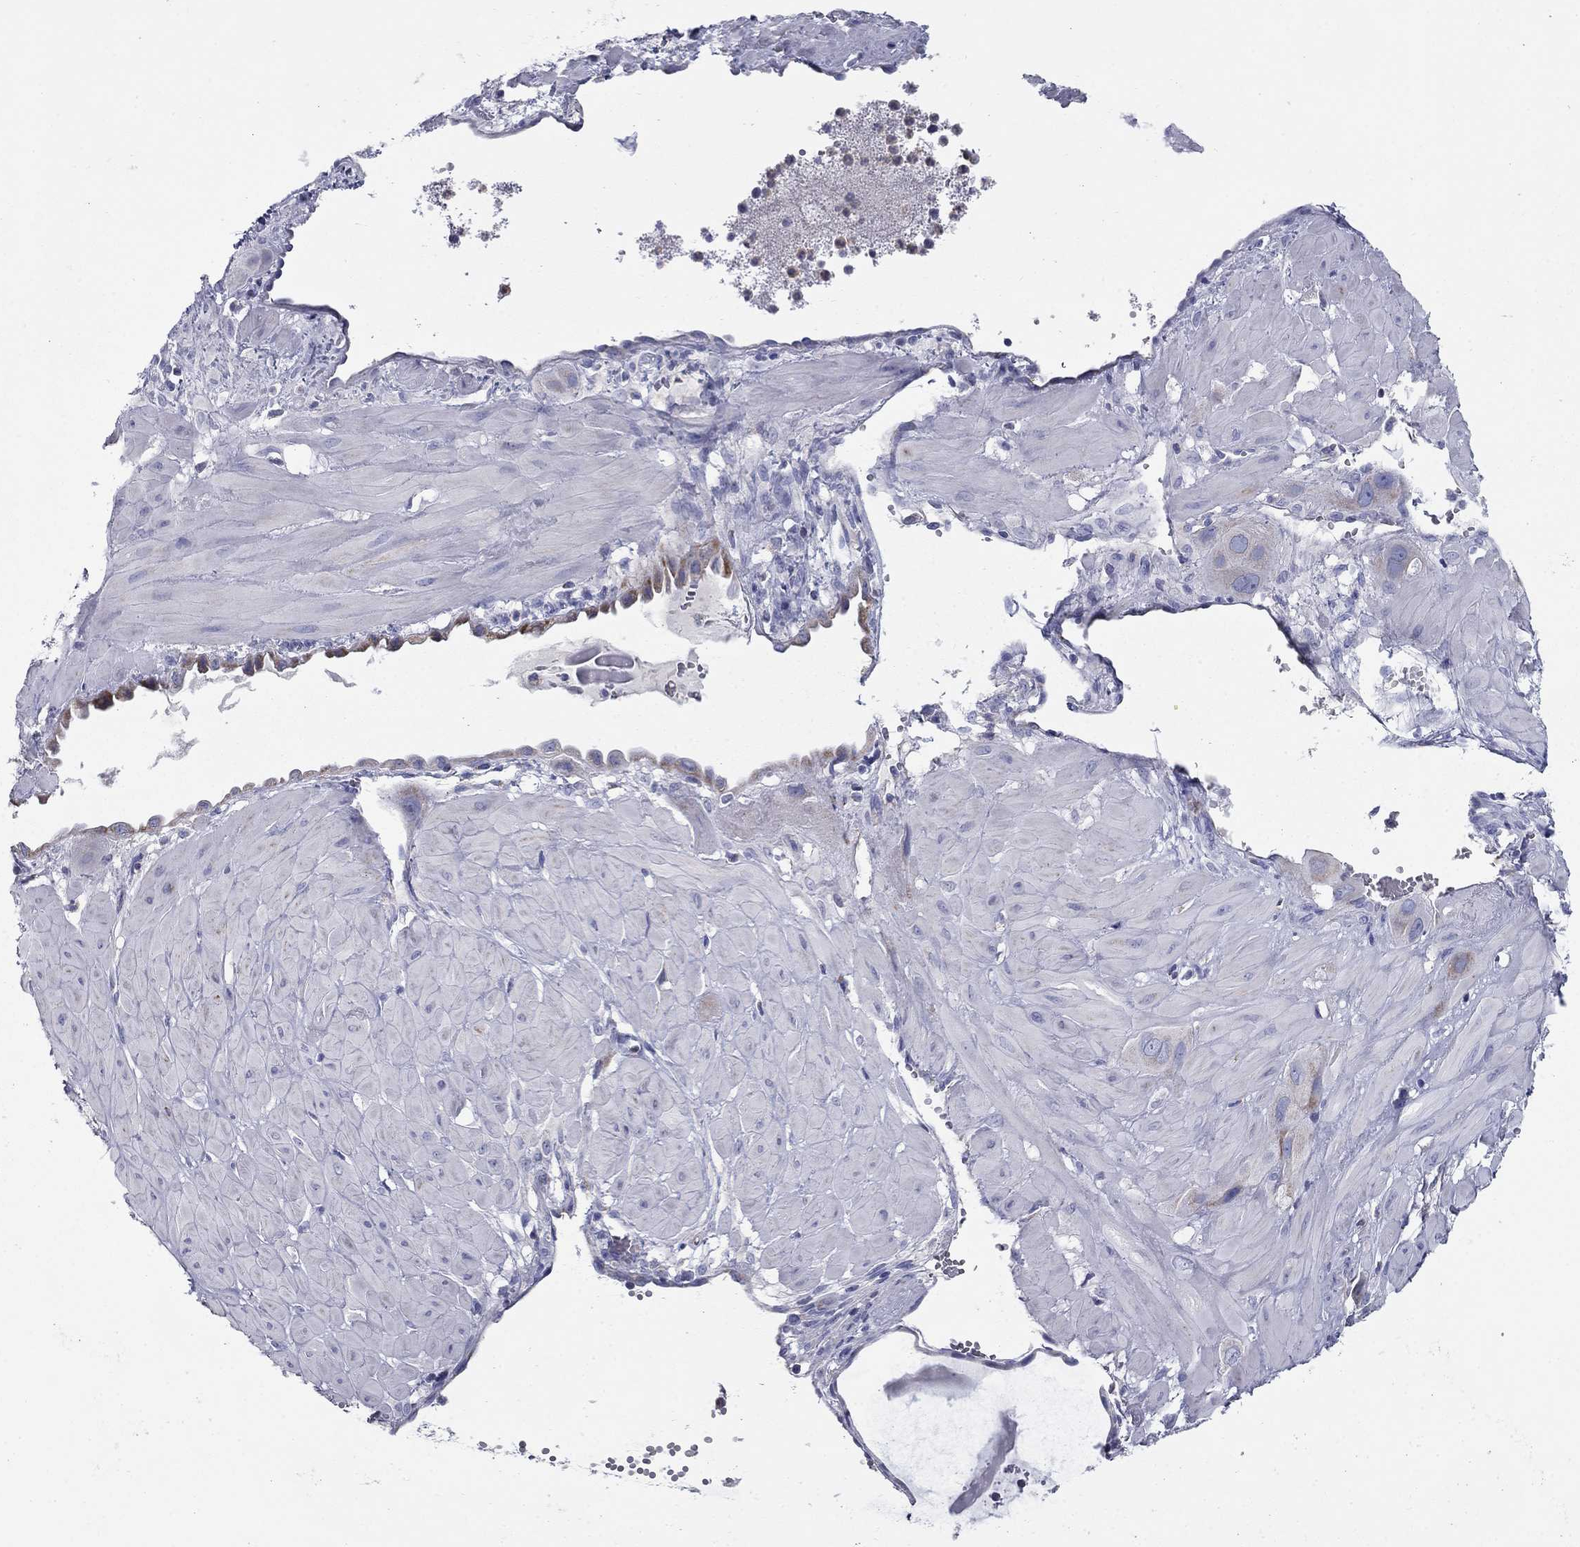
{"staining": {"intensity": "negative", "quantity": "none", "location": "none"}, "tissue": "cervical cancer", "cell_type": "Tumor cells", "image_type": "cancer", "snomed": [{"axis": "morphology", "description": "Squamous cell carcinoma, NOS"}, {"axis": "topography", "description": "Cervix"}], "caption": "Protein analysis of cervical cancer (squamous cell carcinoma) reveals no significant positivity in tumor cells.", "gene": "NDUFA4L2", "patient": {"sex": "female", "age": 34}}